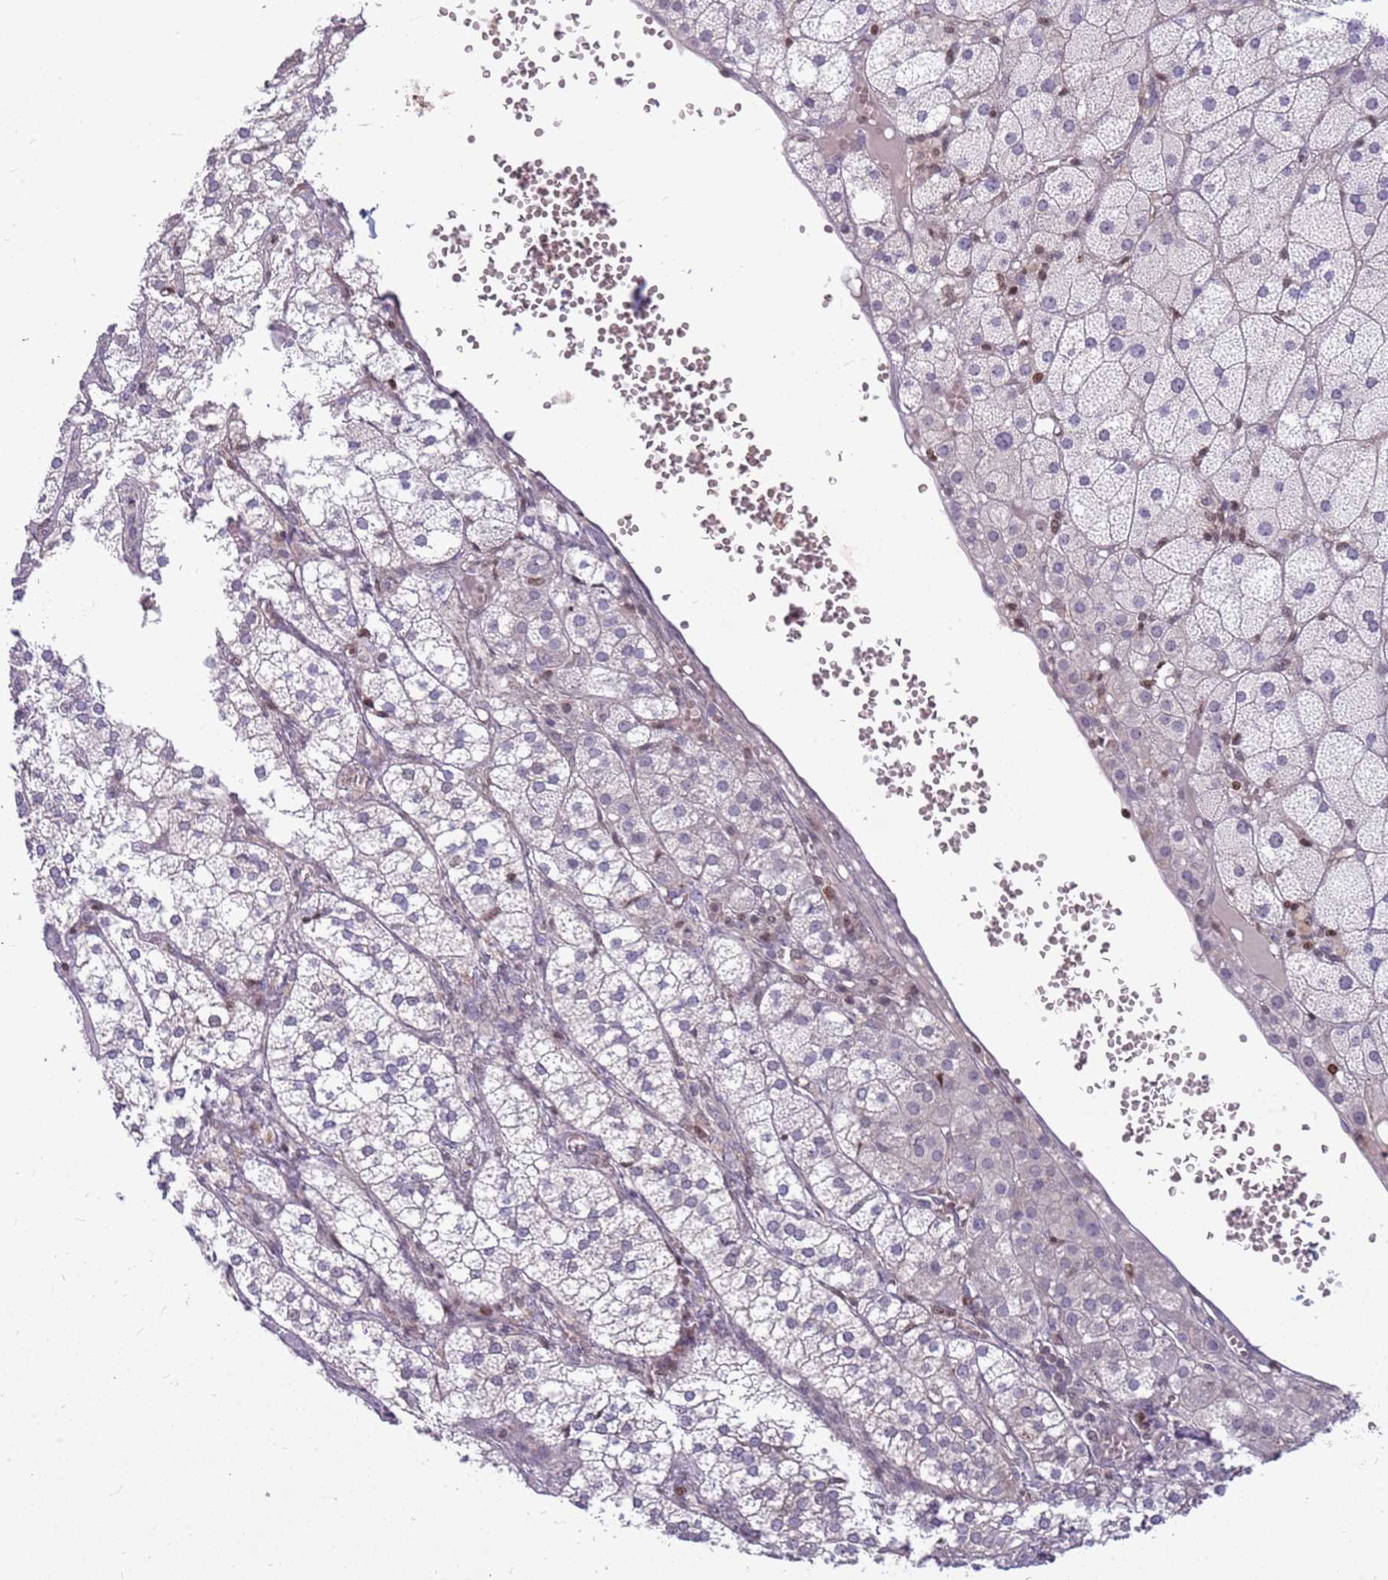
{"staining": {"intensity": "negative", "quantity": "none", "location": "none"}, "tissue": "adrenal gland", "cell_type": "Glandular cells", "image_type": "normal", "snomed": [{"axis": "morphology", "description": "Normal tissue, NOS"}, {"axis": "topography", "description": "Adrenal gland"}], "caption": "Protein analysis of unremarkable adrenal gland shows no significant positivity in glandular cells.", "gene": "ARHGEF35", "patient": {"sex": "female", "age": 61}}